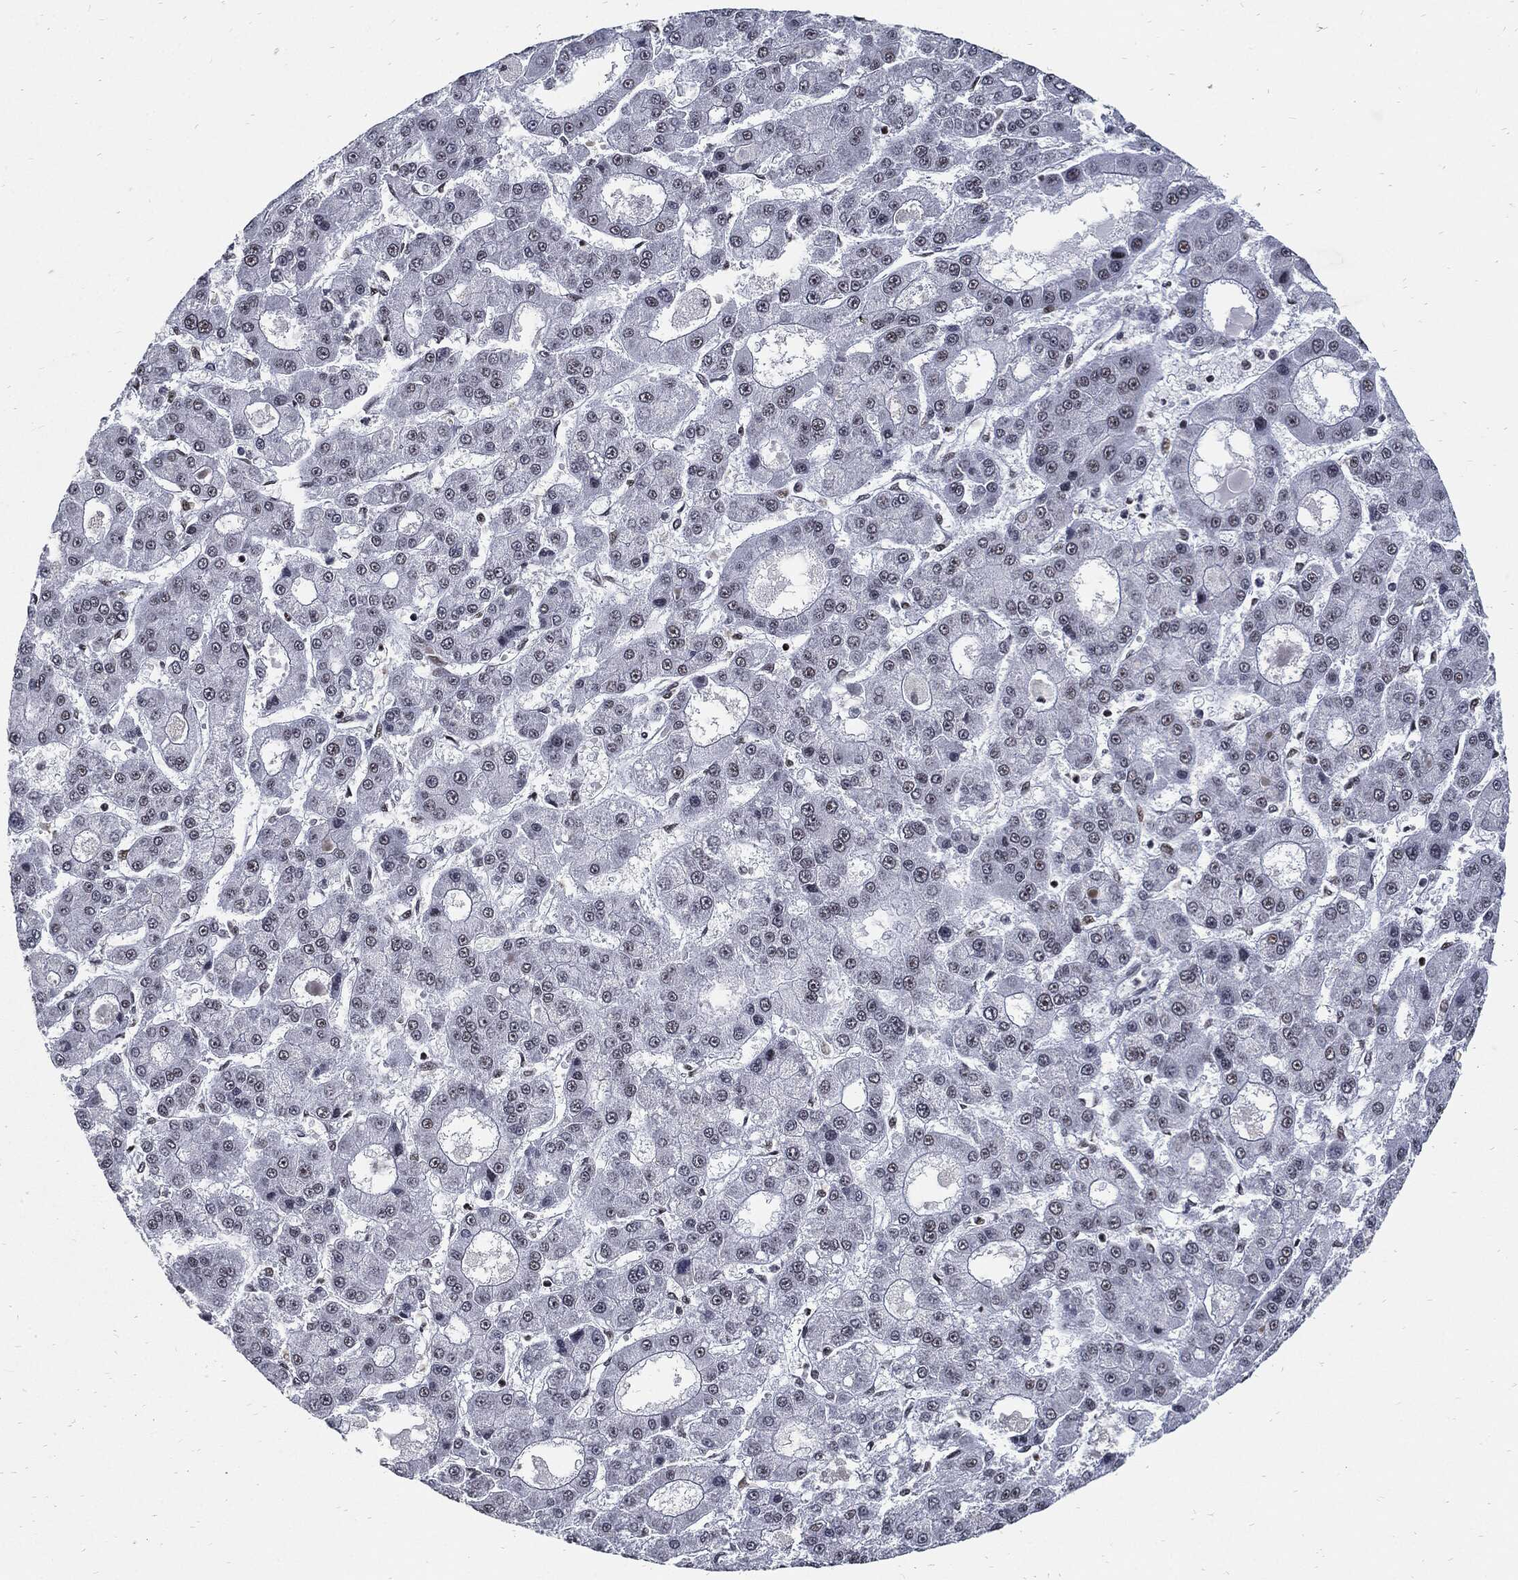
{"staining": {"intensity": "negative", "quantity": "none", "location": "none"}, "tissue": "liver cancer", "cell_type": "Tumor cells", "image_type": "cancer", "snomed": [{"axis": "morphology", "description": "Carcinoma, Hepatocellular, NOS"}, {"axis": "topography", "description": "Liver"}], "caption": "A histopathology image of human liver cancer is negative for staining in tumor cells. (Immunohistochemistry (ihc), brightfield microscopy, high magnification).", "gene": "TERF2", "patient": {"sex": "male", "age": 70}}